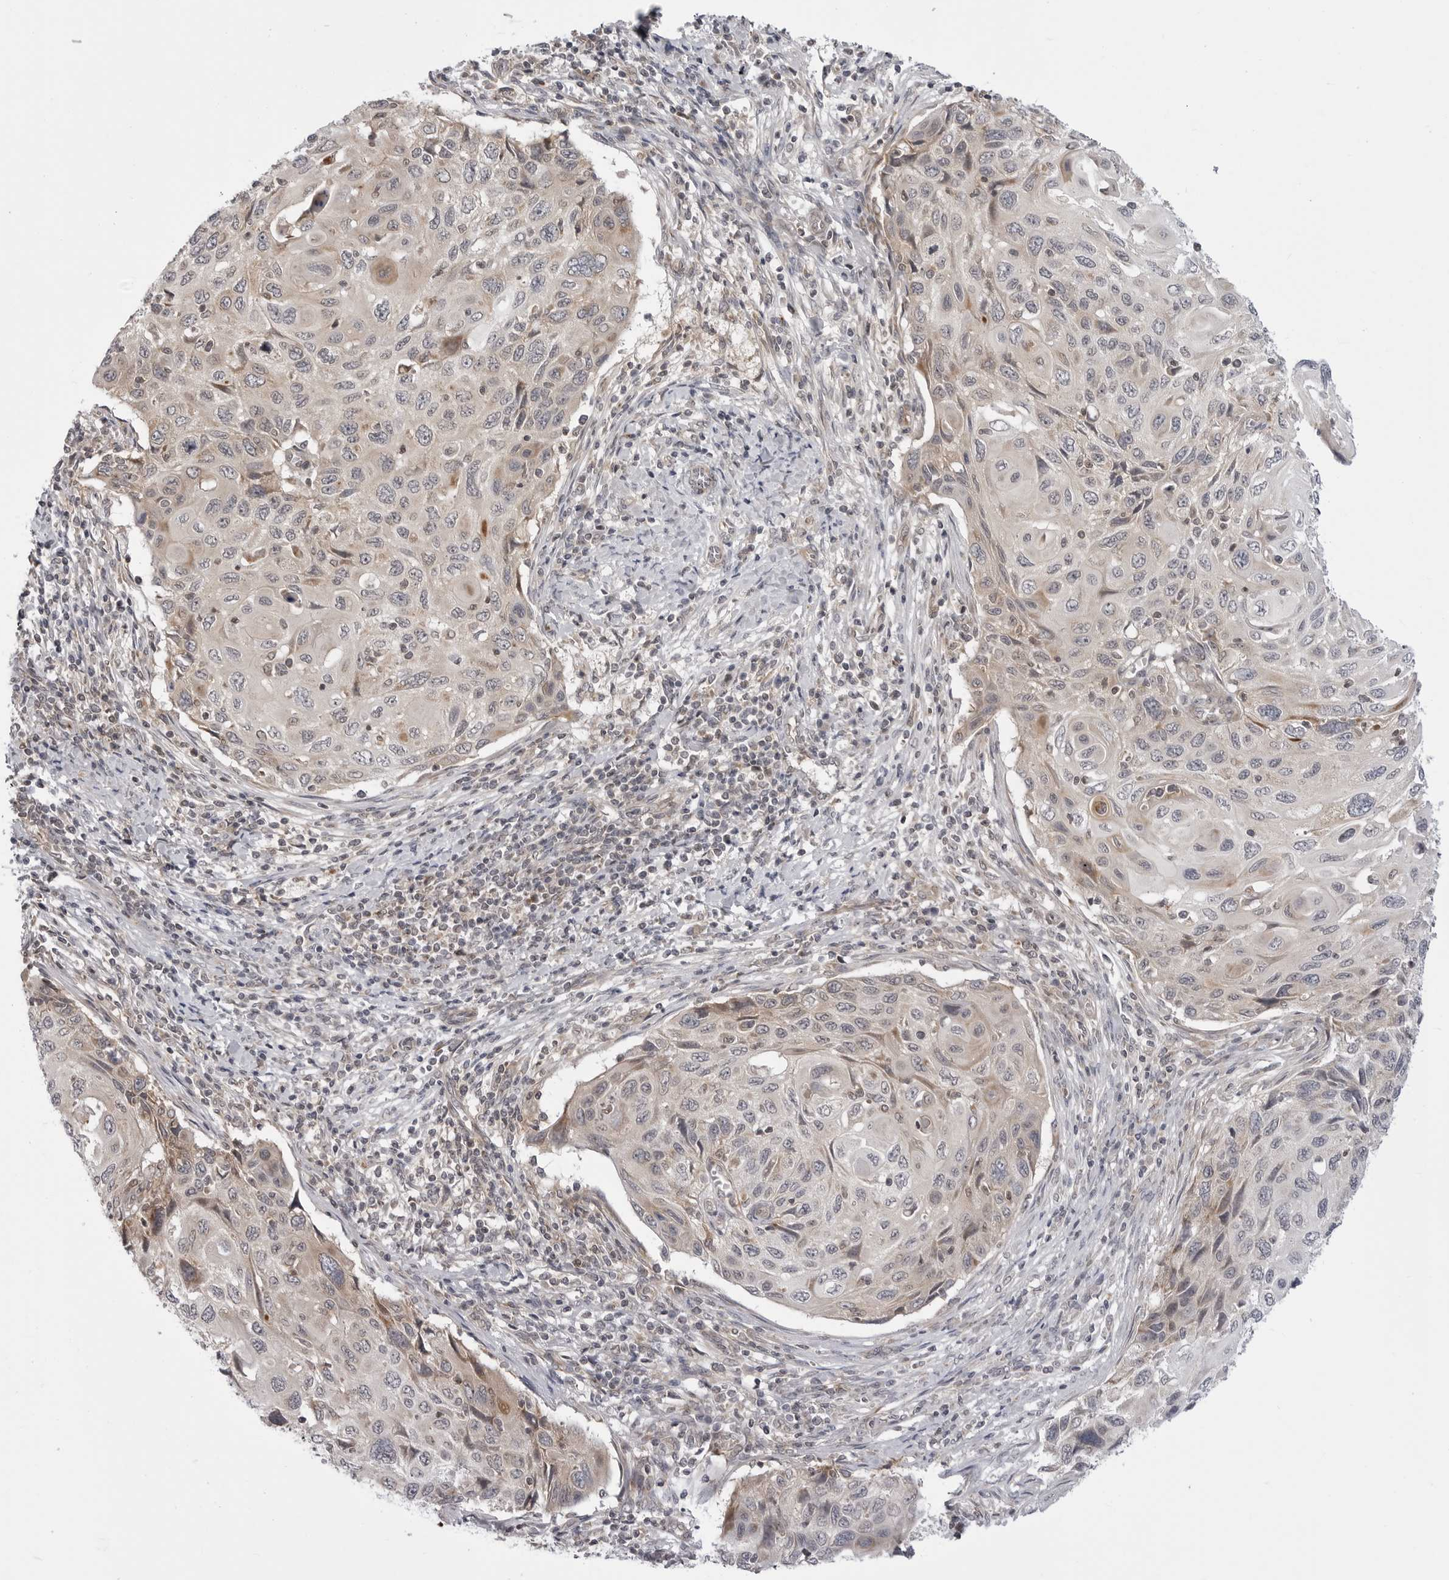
{"staining": {"intensity": "weak", "quantity": "<25%", "location": "cytoplasmic/membranous"}, "tissue": "cervical cancer", "cell_type": "Tumor cells", "image_type": "cancer", "snomed": [{"axis": "morphology", "description": "Squamous cell carcinoma, NOS"}, {"axis": "topography", "description": "Cervix"}], "caption": "Tumor cells are negative for protein expression in human squamous cell carcinoma (cervical).", "gene": "CCDC18", "patient": {"sex": "female", "age": 70}}